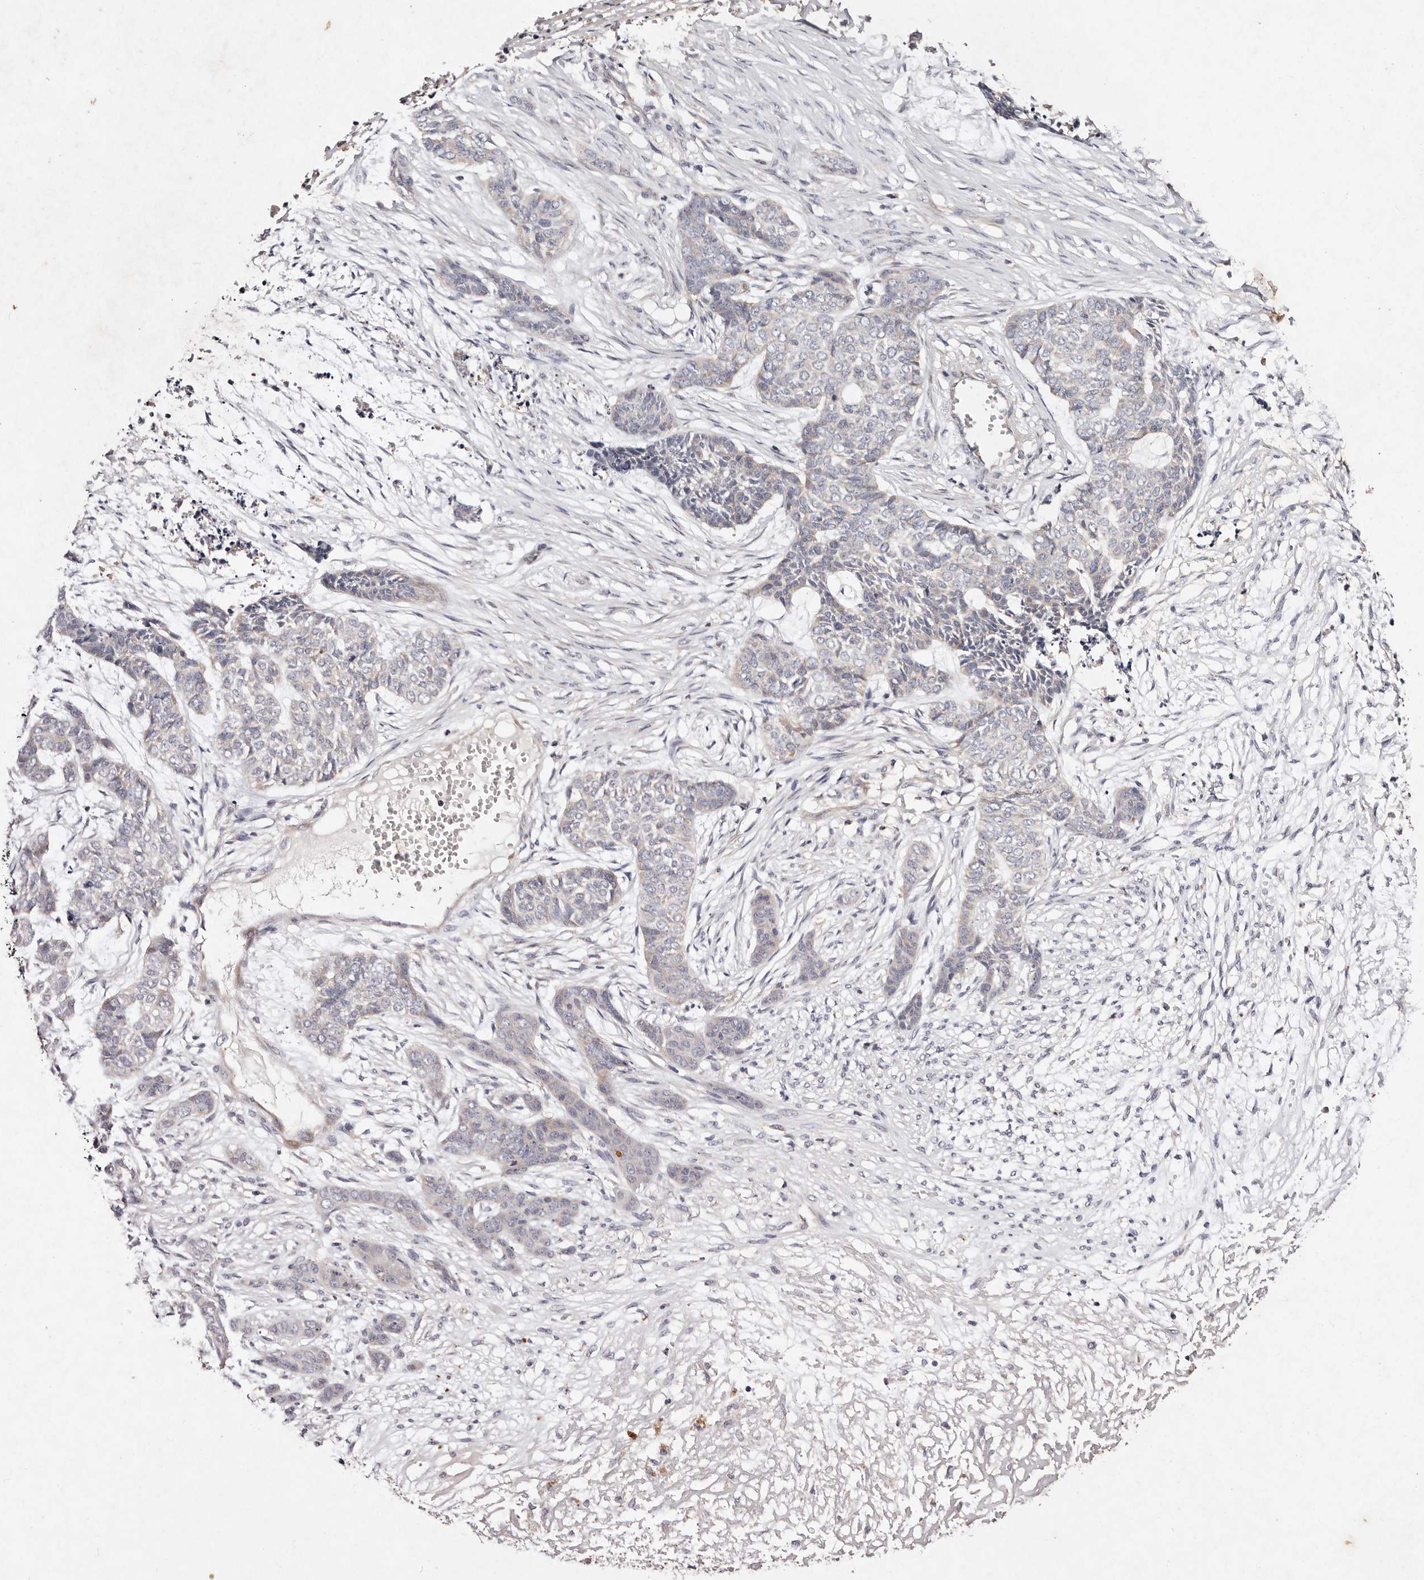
{"staining": {"intensity": "negative", "quantity": "none", "location": "none"}, "tissue": "skin cancer", "cell_type": "Tumor cells", "image_type": "cancer", "snomed": [{"axis": "morphology", "description": "Basal cell carcinoma"}, {"axis": "topography", "description": "Skin"}], "caption": "Immunohistochemical staining of basal cell carcinoma (skin) shows no significant staining in tumor cells.", "gene": "TSC2", "patient": {"sex": "female", "age": 64}}